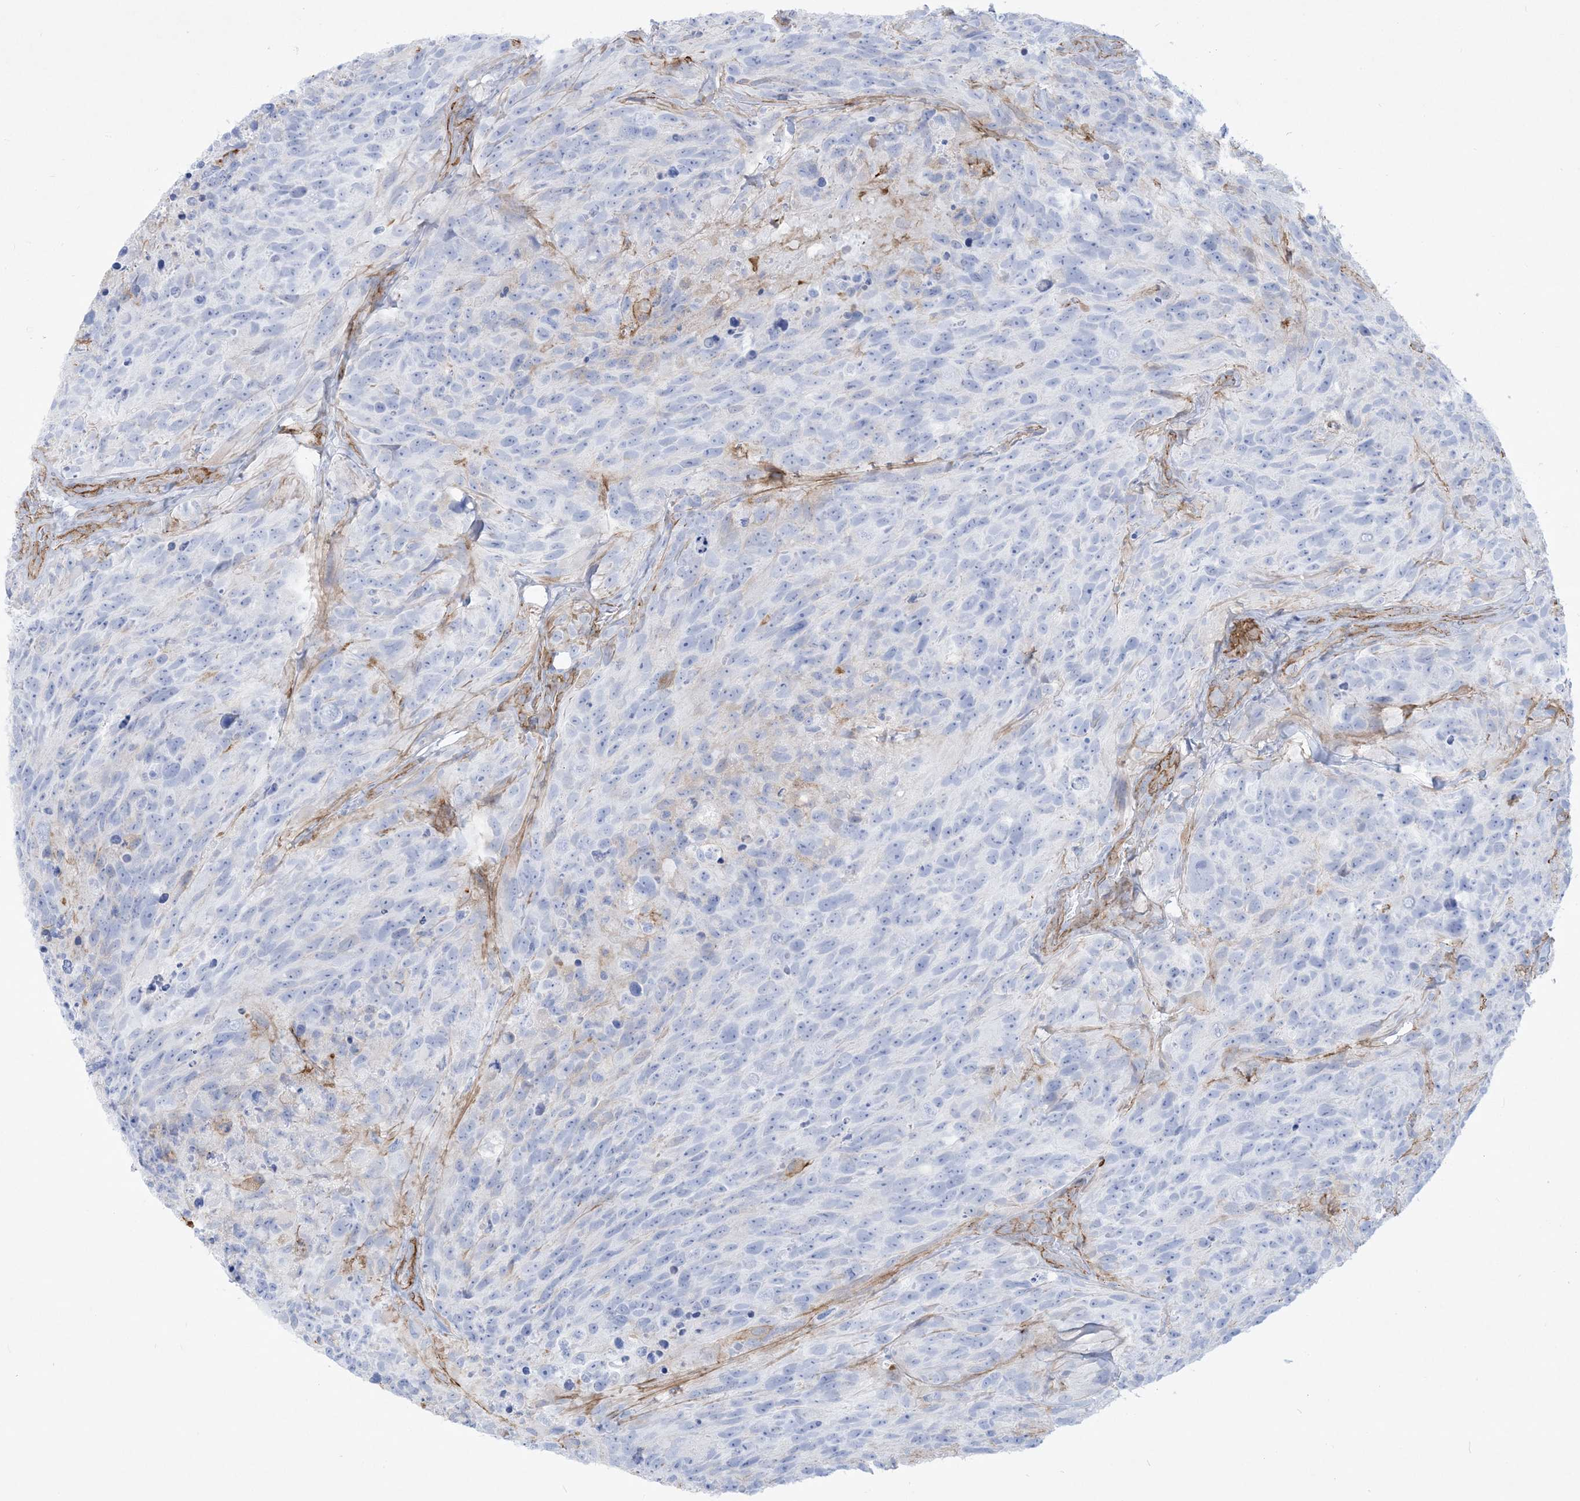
{"staining": {"intensity": "negative", "quantity": "none", "location": "none"}, "tissue": "glioma", "cell_type": "Tumor cells", "image_type": "cancer", "snomed": [{"axis": "morphology", "description": "Glioma, malignant, High grade"}, {"axis": "topography", "description": "Brain"}], "caption": "Immunohistochemical staining of high-grade glioma (malignant) reveals no significant staining in tumor cells.", "gene": "B3GNT7", "patient": {"sex": "male", "age": 69}}